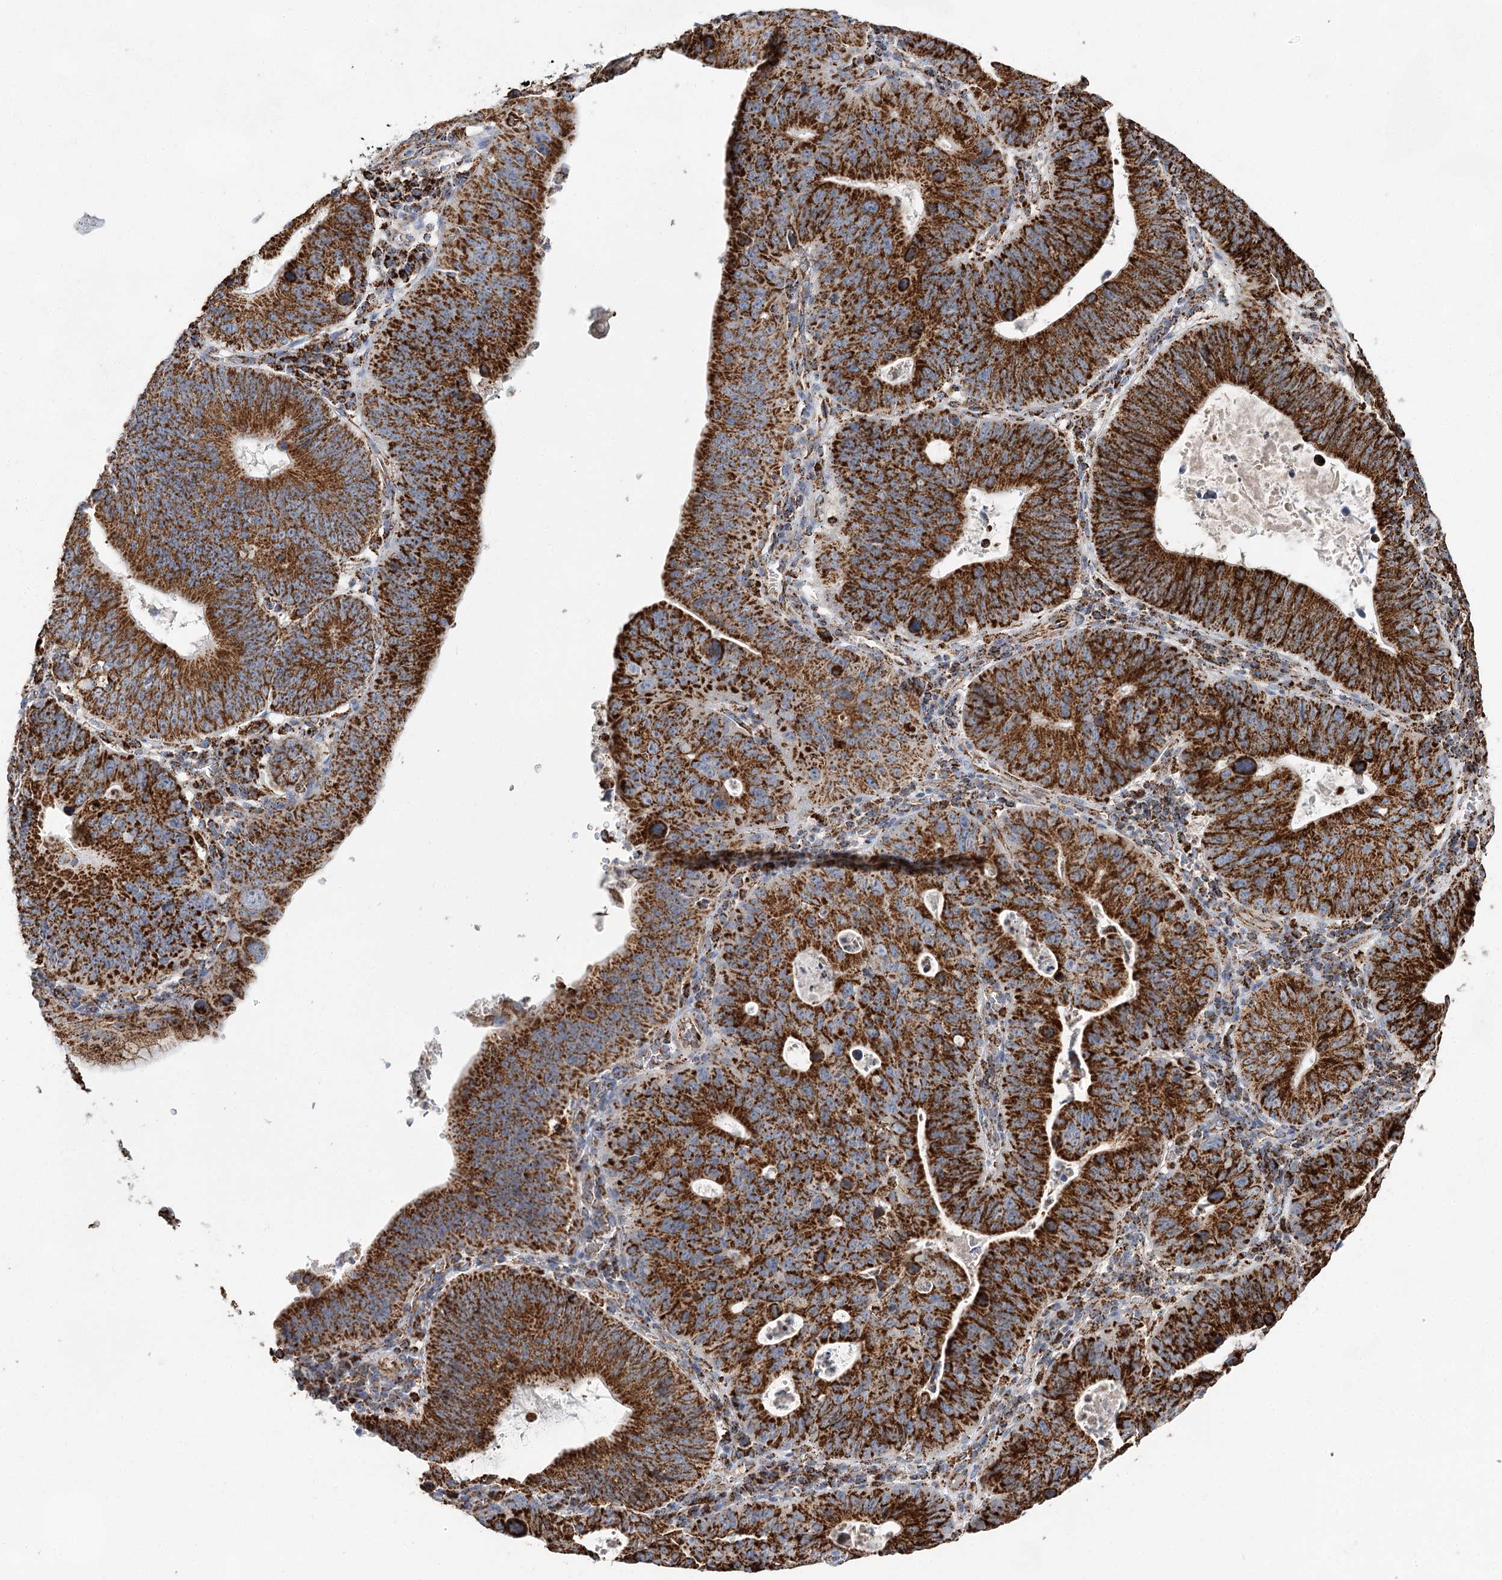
{"staining": {"intensity": "strong", "quantity": ">75%", "location": "cytoplasmic/membranous"}, "tissue": "stomach cancer", "cell_type": "Tumor cells", "image_type": "cancer", "snomed": [{"axis": "morphology", "description": "Adenocarcinoma, NOS"}, {"axis": "topography", "description": "Stomach"}], "caption": "The histopathology image reveals a brown stain indicating the presence of a protein in the cytoplasmic/membranous of tumor cells in adenocarcinoma (stomach).", "gene": "NADK2", "patient": {"sex": "male", "age": 59}}